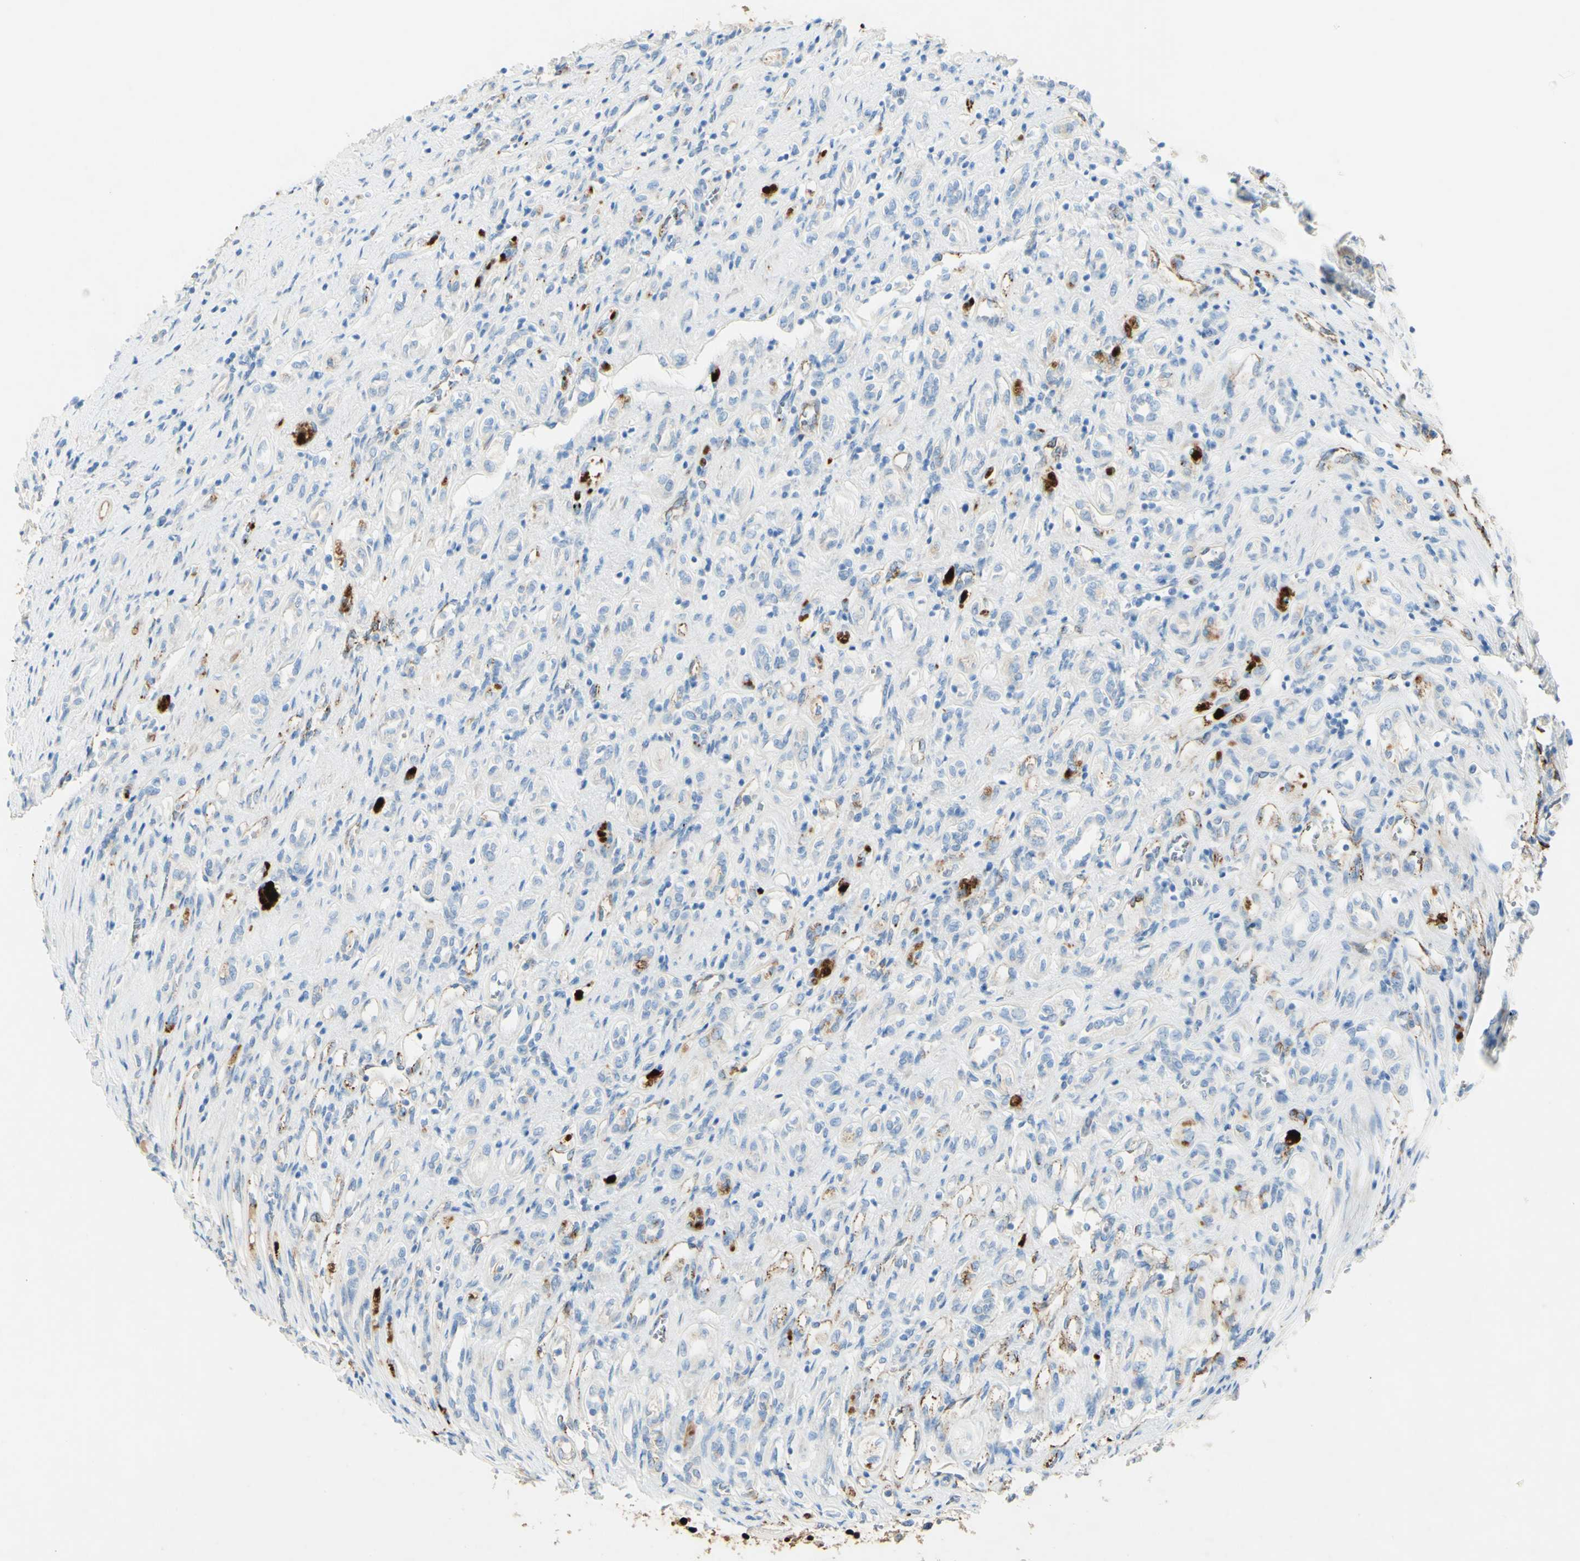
{"staining": {"intensity": "negative", "quantity": "none", "location": "none"}, "tissue": "renal cancer", "cell_type": "Tumor cells", "image_type": "cancer", "snomed": [{"axis": "morphology", "description": "Adenocarcinoma, NOS"}, {"axis": "topography", "description": "Kidney"}], "caption": "Micrograph shows no protein staining in tumor cells of adenocarcinoma (renal) tissue.", "gene": "GAN", "patient": {"sex": "female", "age": 70}}